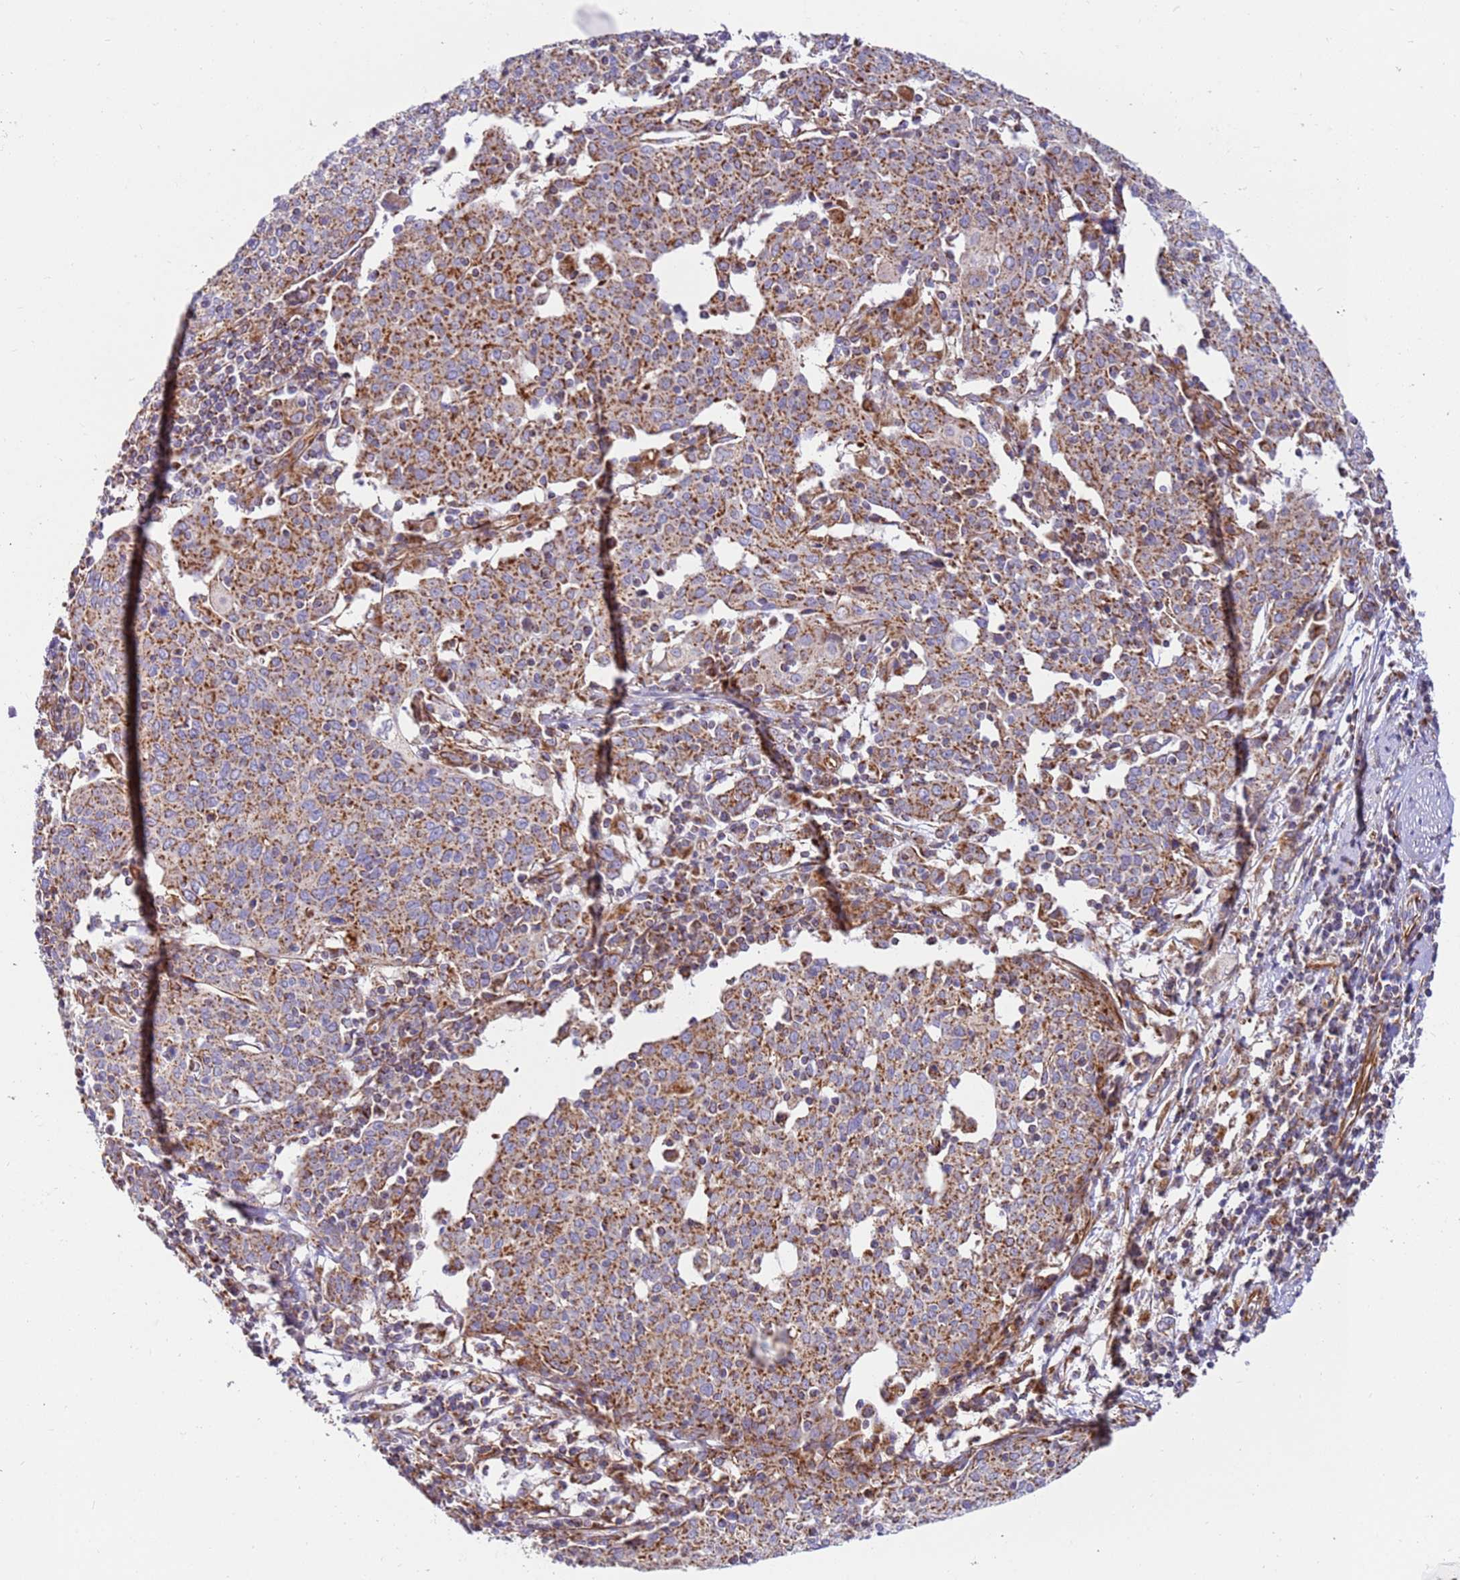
{"staining": {"intensity": "moderate", "quantity": ">75%", "location": "cytoplasmic/membranous"}, "tissue": "cervical cancer", "cell_type": "Tumor cells", "image_type": "cancer", "snomed": [{"axis": "morphology", "description": "Squamous cell carcinoma, NOS"}, {"axis": "topography", "description": "Cervix"}], "caption": "Moderate cytoplasmic/membranous positivity for a protein is identified in about >75% of tumor cells of cervical cancer (squamous cell carcinoma) using immunohistochemistry (IHC).", "gene": "MRPL20", "patient": {"sex": "female", "age": 67}}